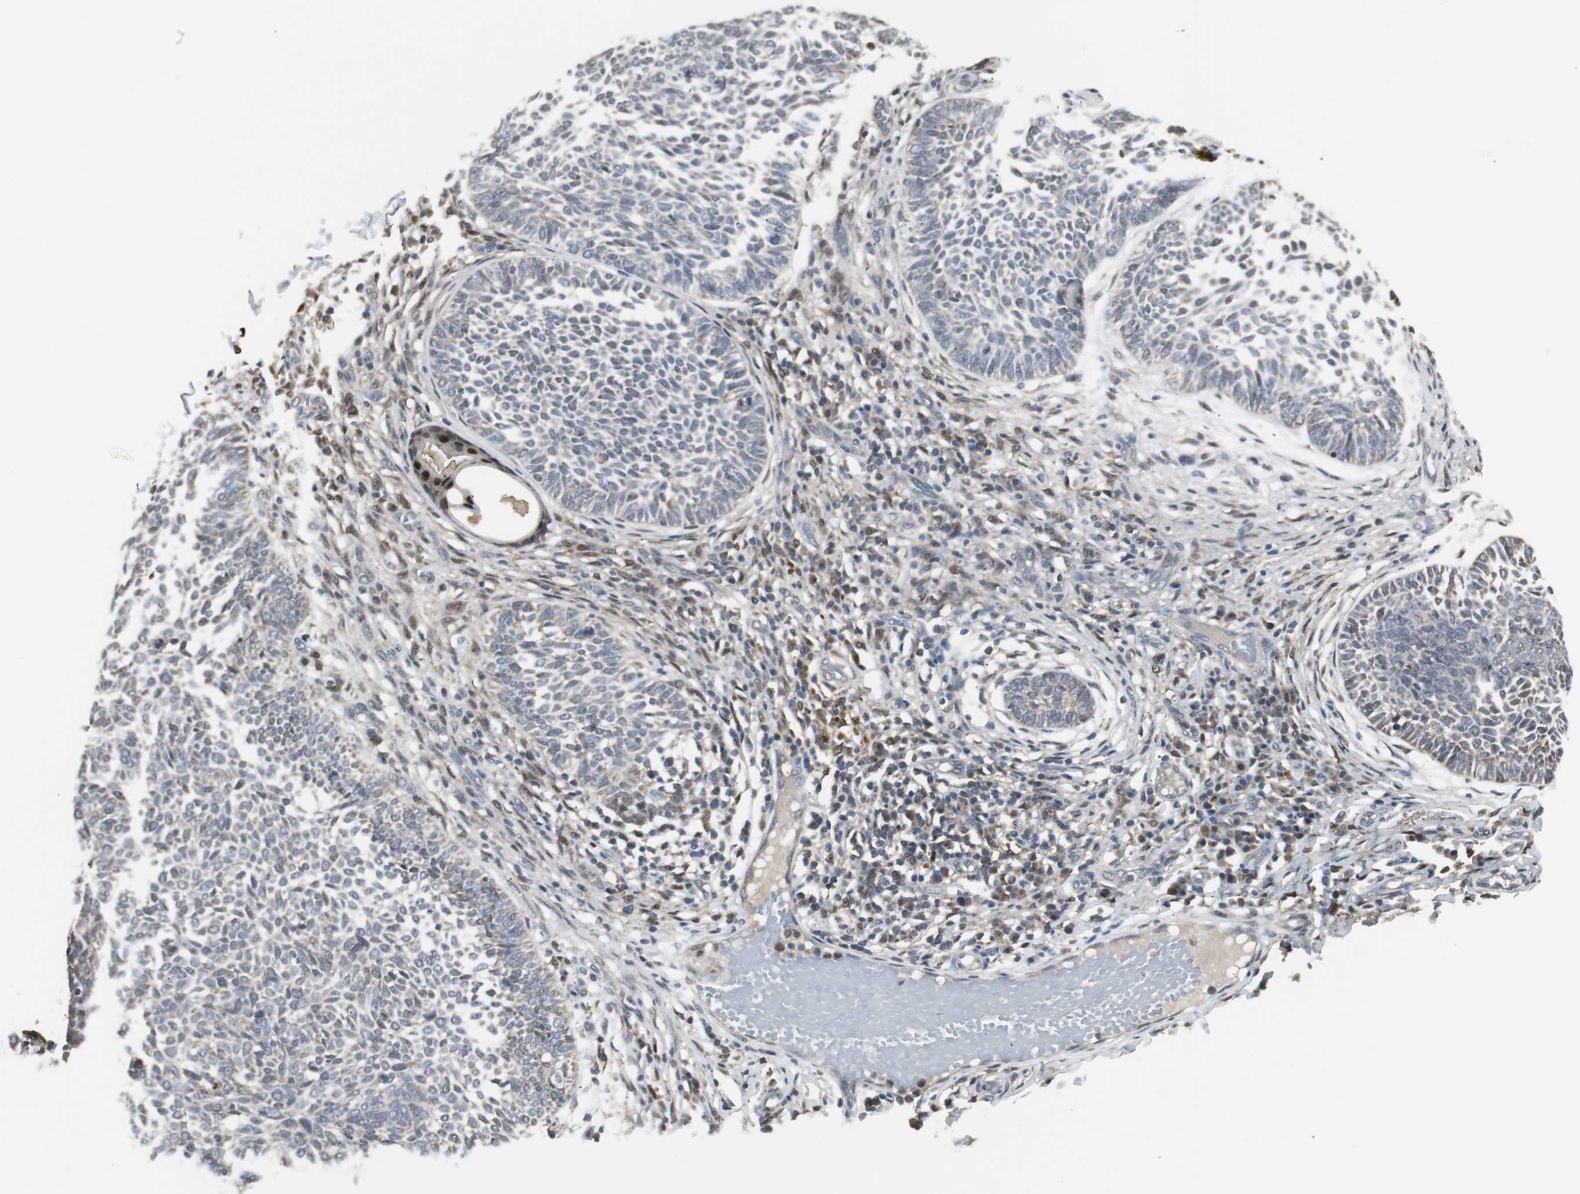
{"staining": {"intensity": "negative", "quantity": "none", "location": "none"}, "tissue": "skin cancer", "cell_type": "Tumor cells", "image_type": "cancer", "snomed": [{"axis": "morphology", "description": "Normal tissue, NOS"}, {"axis": "morphology", "description": "Basal cell carcinoma"}, {"axis": "topography", "description": "Skin"}], "caption": "Immunohistochemistry (IHC) histopathology image of skin basal cell carcinoma stained for a protein (brown), which exhibits no positivity in tumor cells. (DAB (3,3'-diaminobenzidine) immunohistochemistry (IHC) visualized using brightfield microscopy, high magnification).", "gene": "PLIN3", "patient": {"sex": "male", "age": 87}}